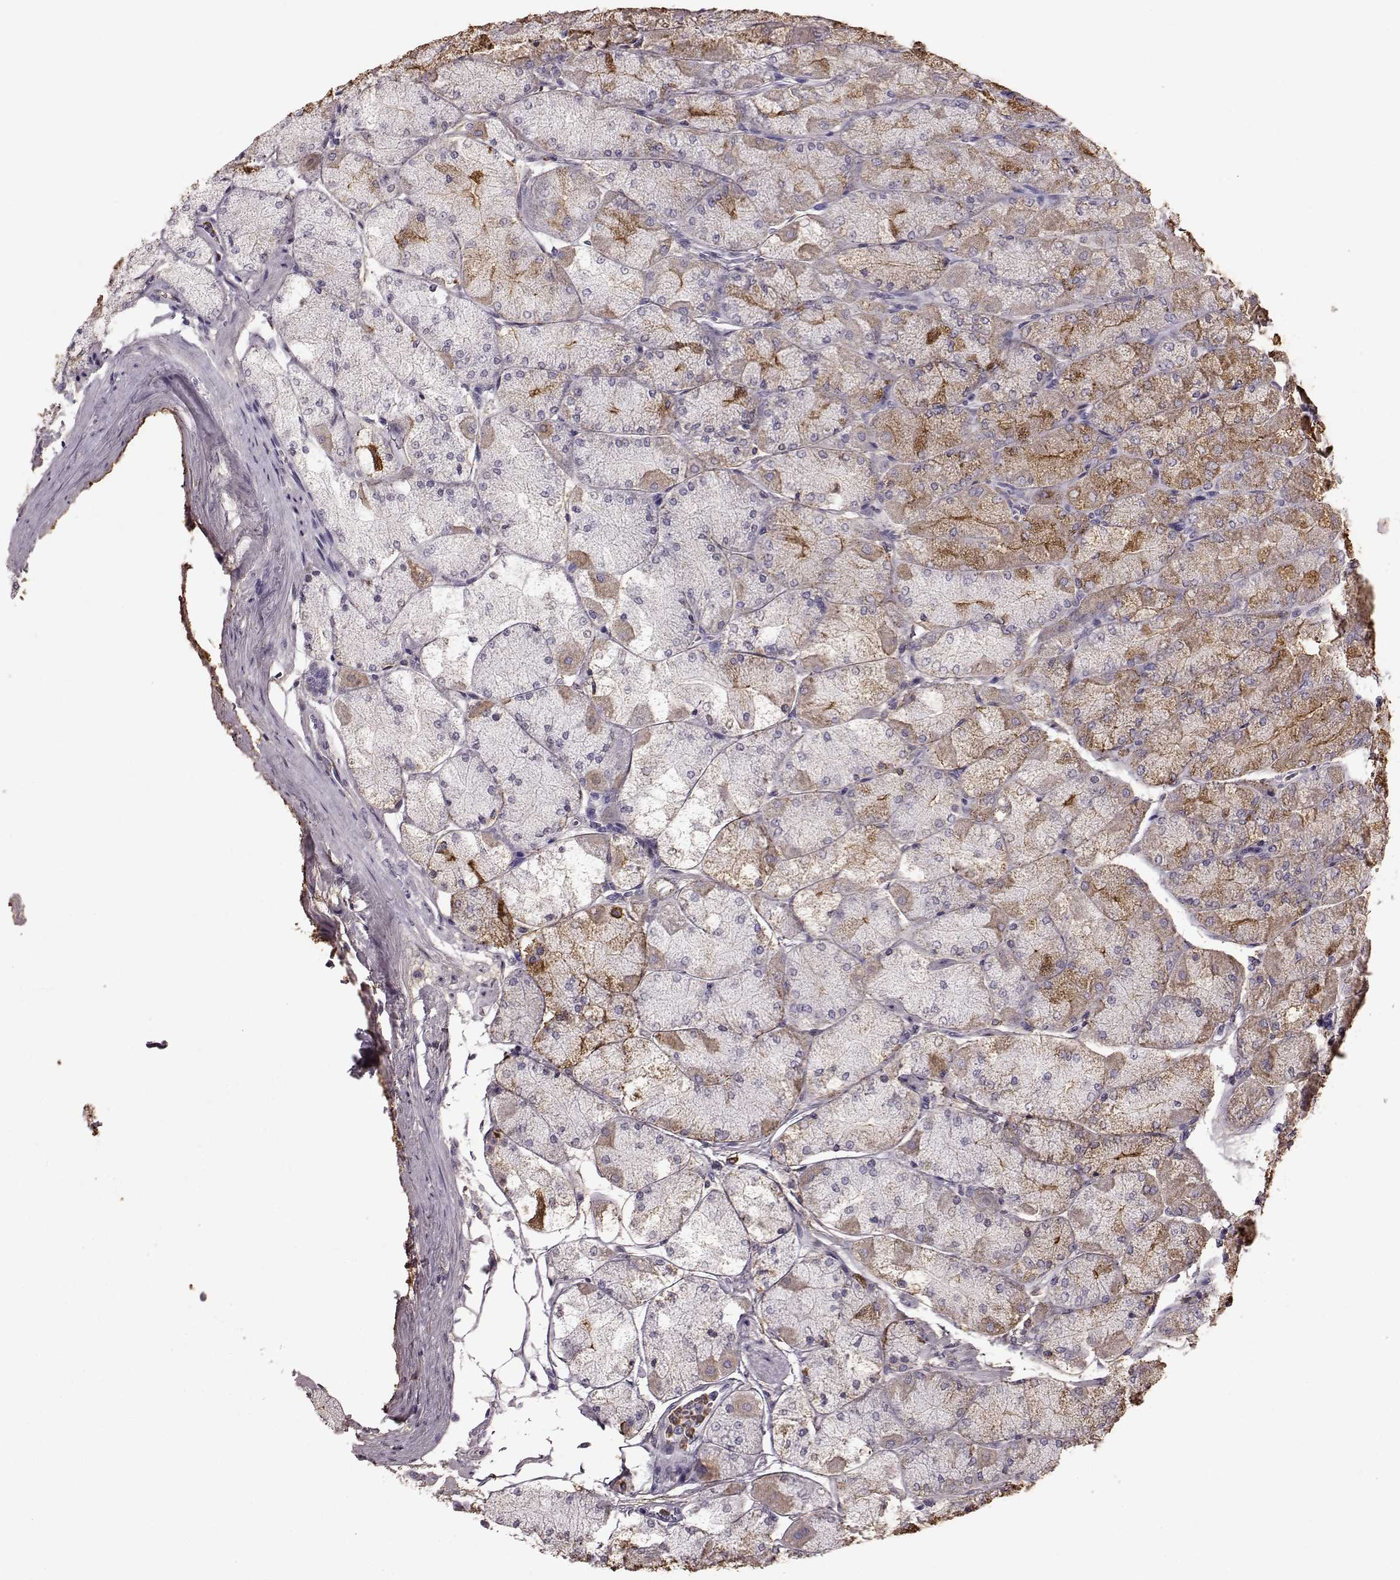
{"staining": {"intensity": "moderate", "quantity": "<25%", "location": "cytoplasmic/membranous"}, "tissue": "stomach", "cell_type": "Glandular cells", "image_type": "normal", "snomed": [{"axis": "morphology", "description": "Normal tissue, NOS"}, {"axis": "topography", "description": "Stomach, upper"}], "caption": "Unremarkable stomach displays moderate cytoplasmic/membranous positivity in about <25% of glandular cells, visualized by immunohistochemistry. The staining was performed using DAB (3,3'-diaminobenzidine) to visualize the protein expression in brown, while the nuclei were stained in blue with hematoxylin (Magnification: 20x).", "gene": "FUT4", "patient": {"sex": "male", "age": 60}}